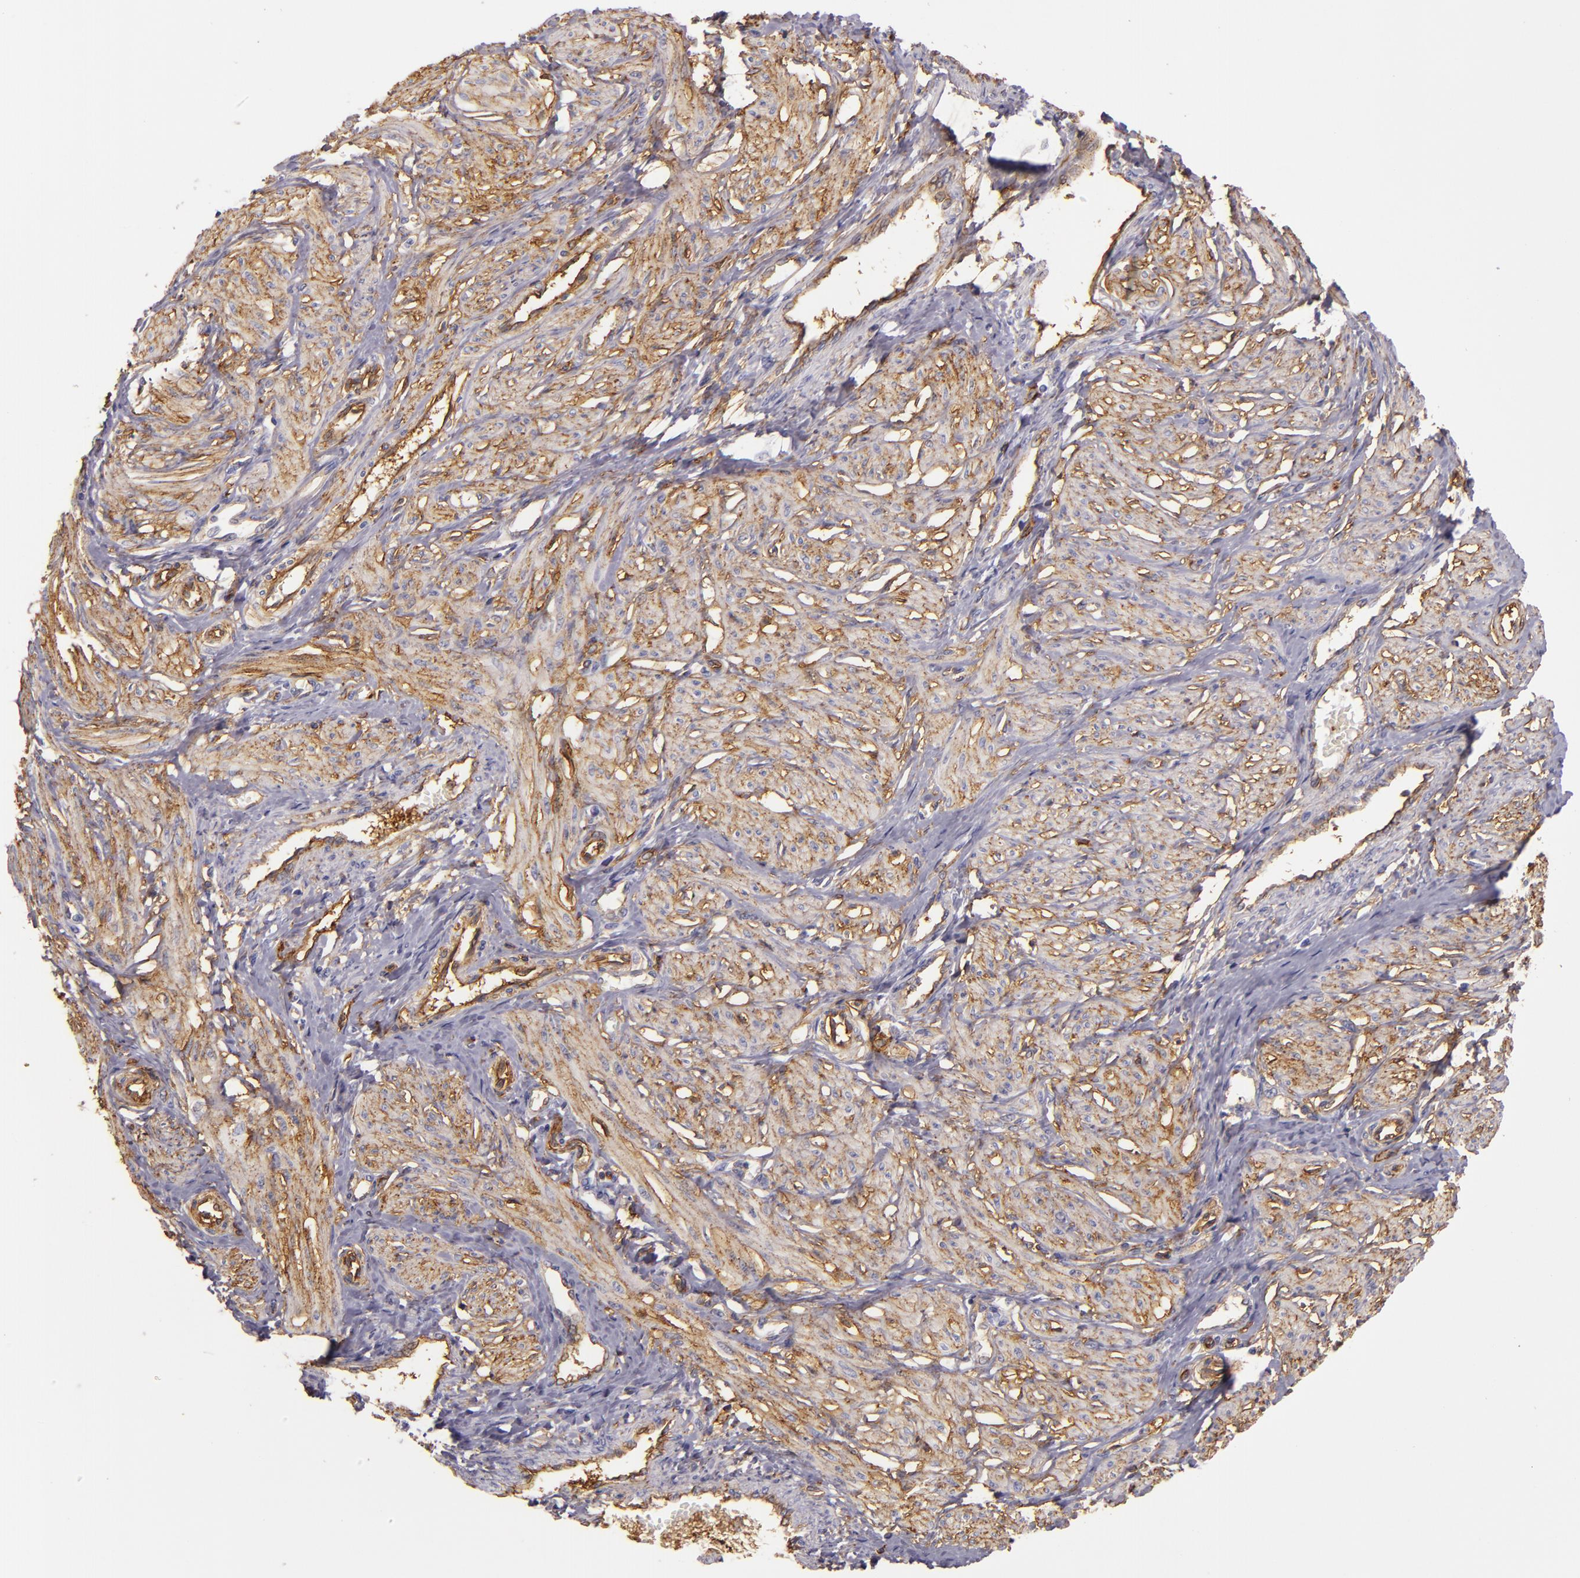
{"staining": {"intensity": "moderate", "quantity": ">75%", "location": "cytoplasmic/membranous"}, "tissue": "smooth muscle", "cell_type": "Smooth muscle cells", "image_type": "normal", "snomed": [{"axis": "morphology", "description": "Normal tissue, NOS"}, {"axis": "topography", "description": "Smooth muscle"}, {"axis": "topography", "description": "Uterus"}], "caption": "Smooth muscle cells reveal medium levels of moderate cytoplasmic/membranous staining in about >75% of cells in normal human smooth muscle. The staining was performed using DAB to visualize the protein expression in brown, while the nuclei were stained in blue with hematoxylin (Magnification: 20x).", "gene": "CD9", "patient": {"sex": "female", "age": 39}}